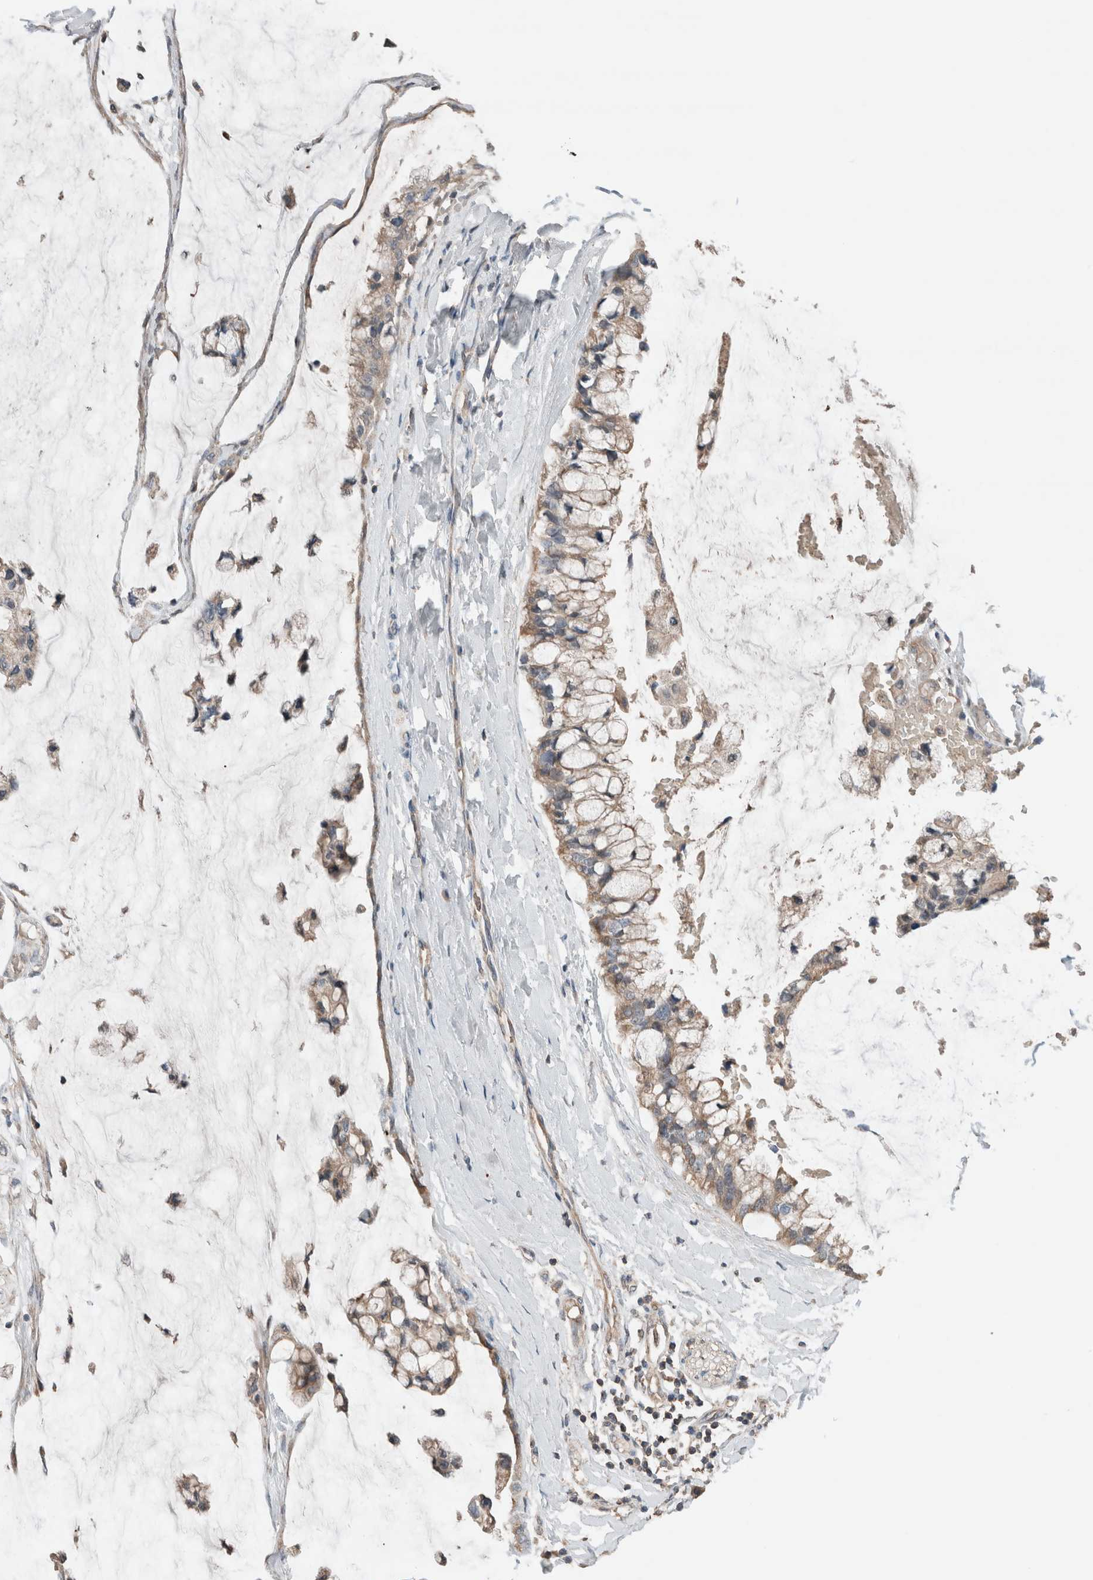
{"staining": {"intensity": "weak", "quantity": ">75%", "location": "cytoplasmic/membranous"}, "tissue": "ovarian cancer", "cell_type": "Tumor cells", "image_type": "cancer", "snomed": [{"axis": "morphology", "description": "Cystadenocarcinoma, mucinous, NOS"}, {"axis": "topography", "description": "Ovary"}], "caption": "Protein expression by IHC exhibits weak cytoplasmic/membranous expression in about >75% of tumor cells in ovarian cancer. The protein is shown in brown color, while the nuclei are stained blue.", "gene": "ERAP2", "patient": {"sex": "female", "age": 39}}